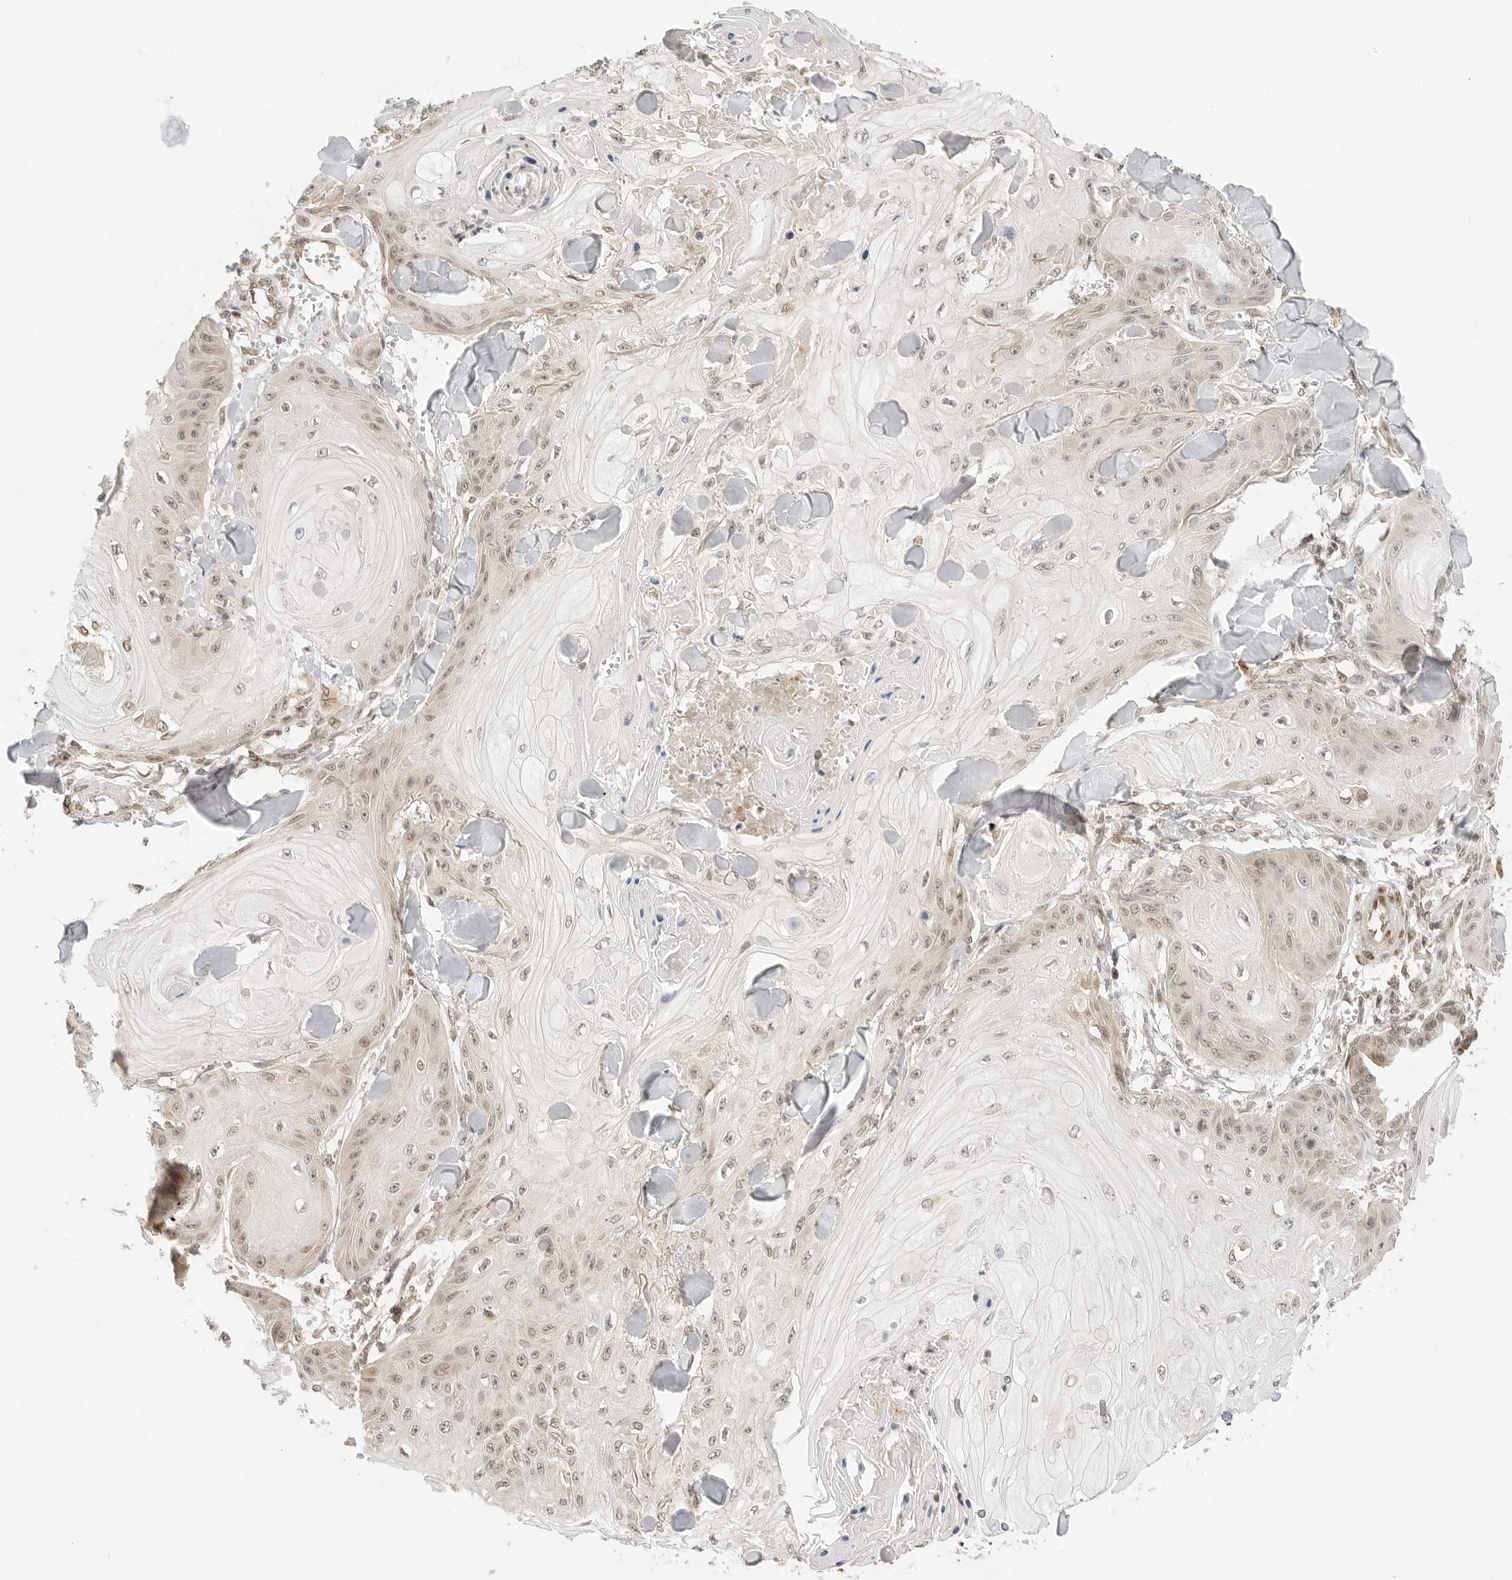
{"staining": {"intensity": "weak", "quantity": "<25%", "location": "nuclear"}, "tissue": "skin cancer", "cell_type": "Tumor cells", "image_type": "cancer", "snomed": [{"axis": "morphology", "description": "Squamous cell carcinoma, NOS"}, {"axis": "topography", "description": "Skin"}], "caption": "Micrograph shows no significant protein staining in tumor cells of skin squamous cell carcinoma.", "gene": "POLH", "patient": {"sex": "male", "age": 74}}